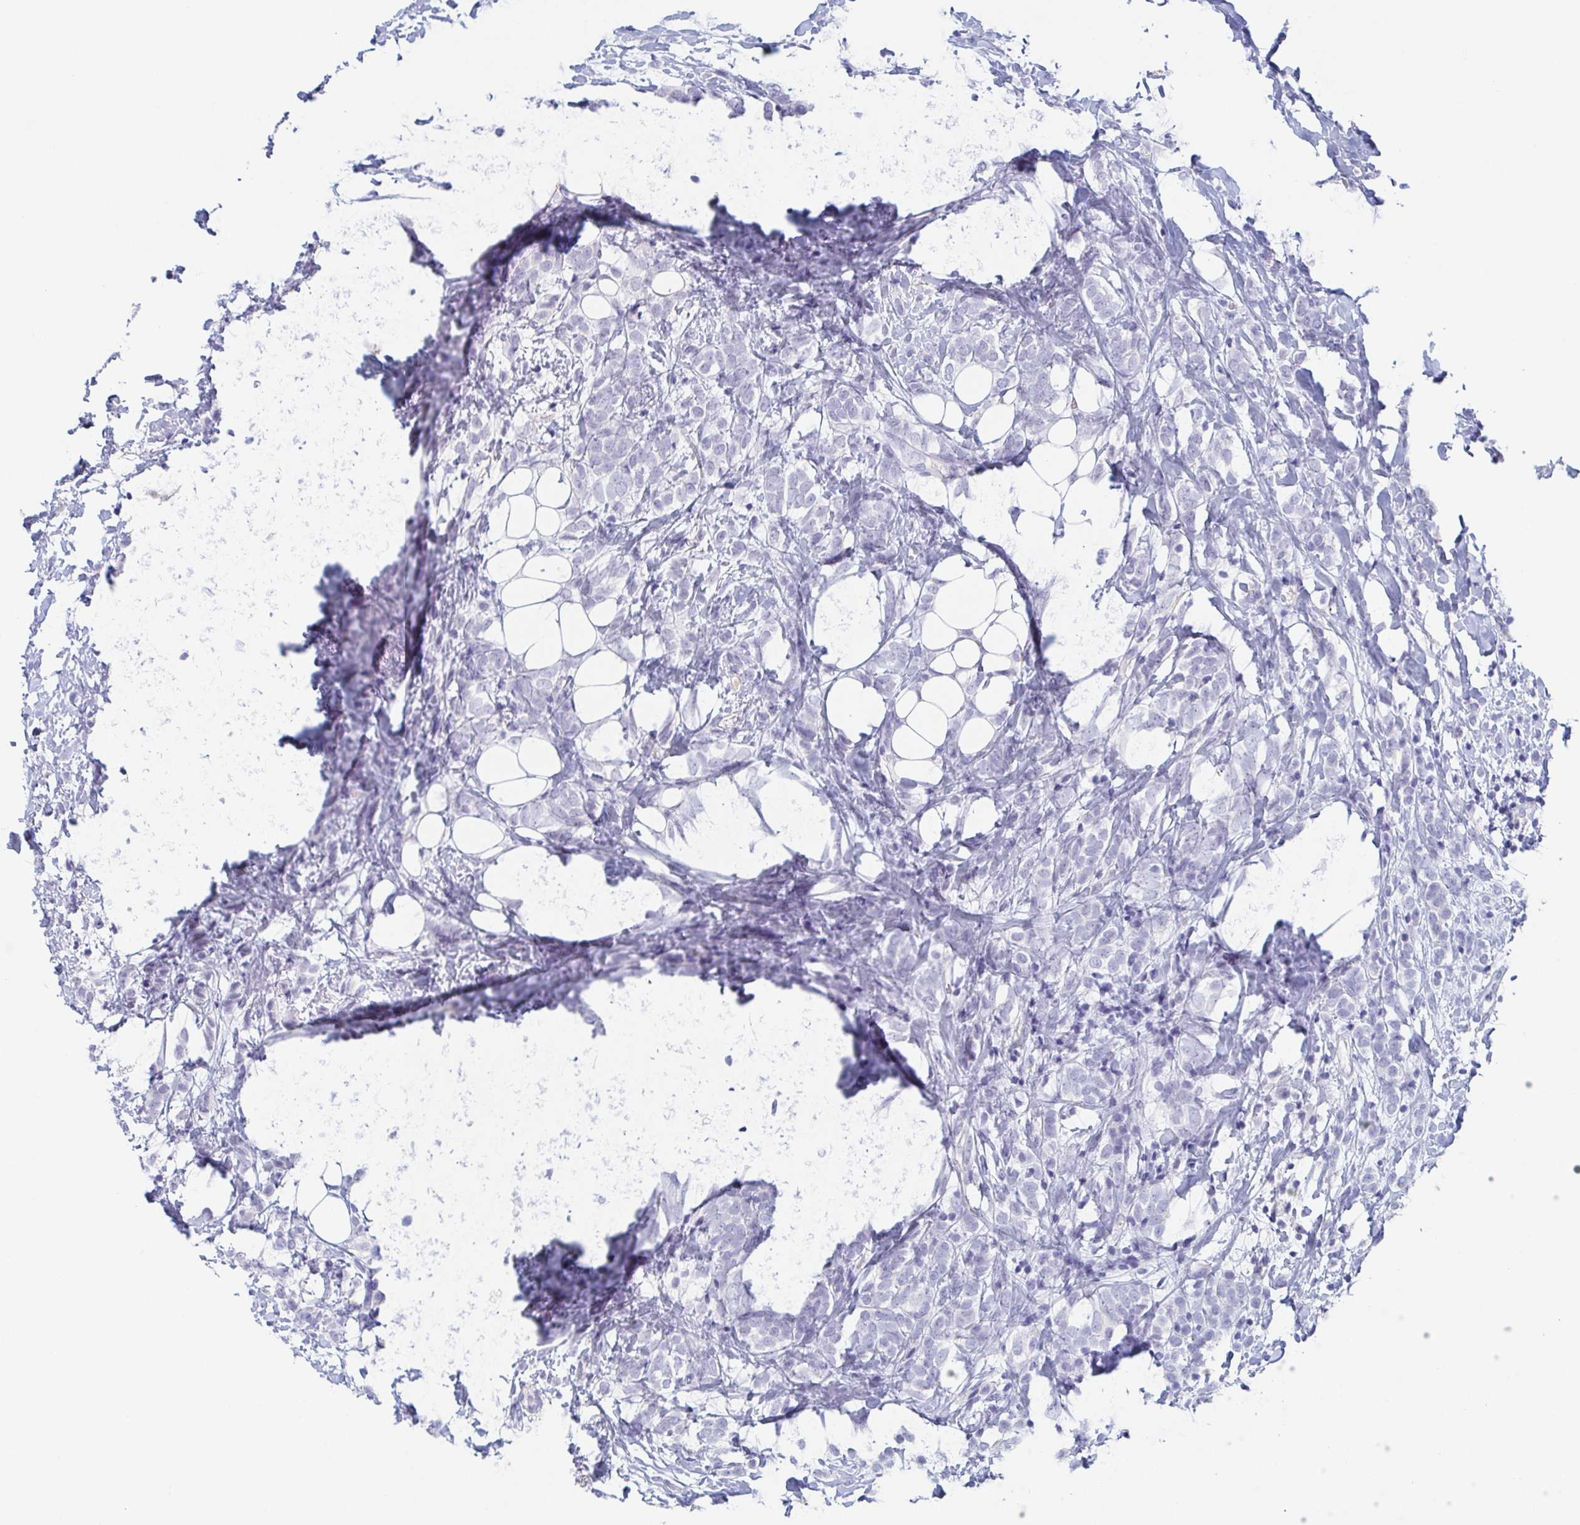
{"staining": {"intensity": "negative", "quantity": "none", "location": "none"}, "tissue": "breast cancer", "cell_type": "Tumor cells", "image_type": "cancer", "snomed": [{"axis": "morphology", "description": "Lobular carcinoma"}, {"axis": "topography", "description": "Breast"}], "caption": "DAB (3,3'-diaminobenzidine) immunohistochemical staining of human breast lobular carcinoma reveals no significant expression in tumor cells.", "gene": "ITLN1", "patient": {"sex": "female", "age": 49}}